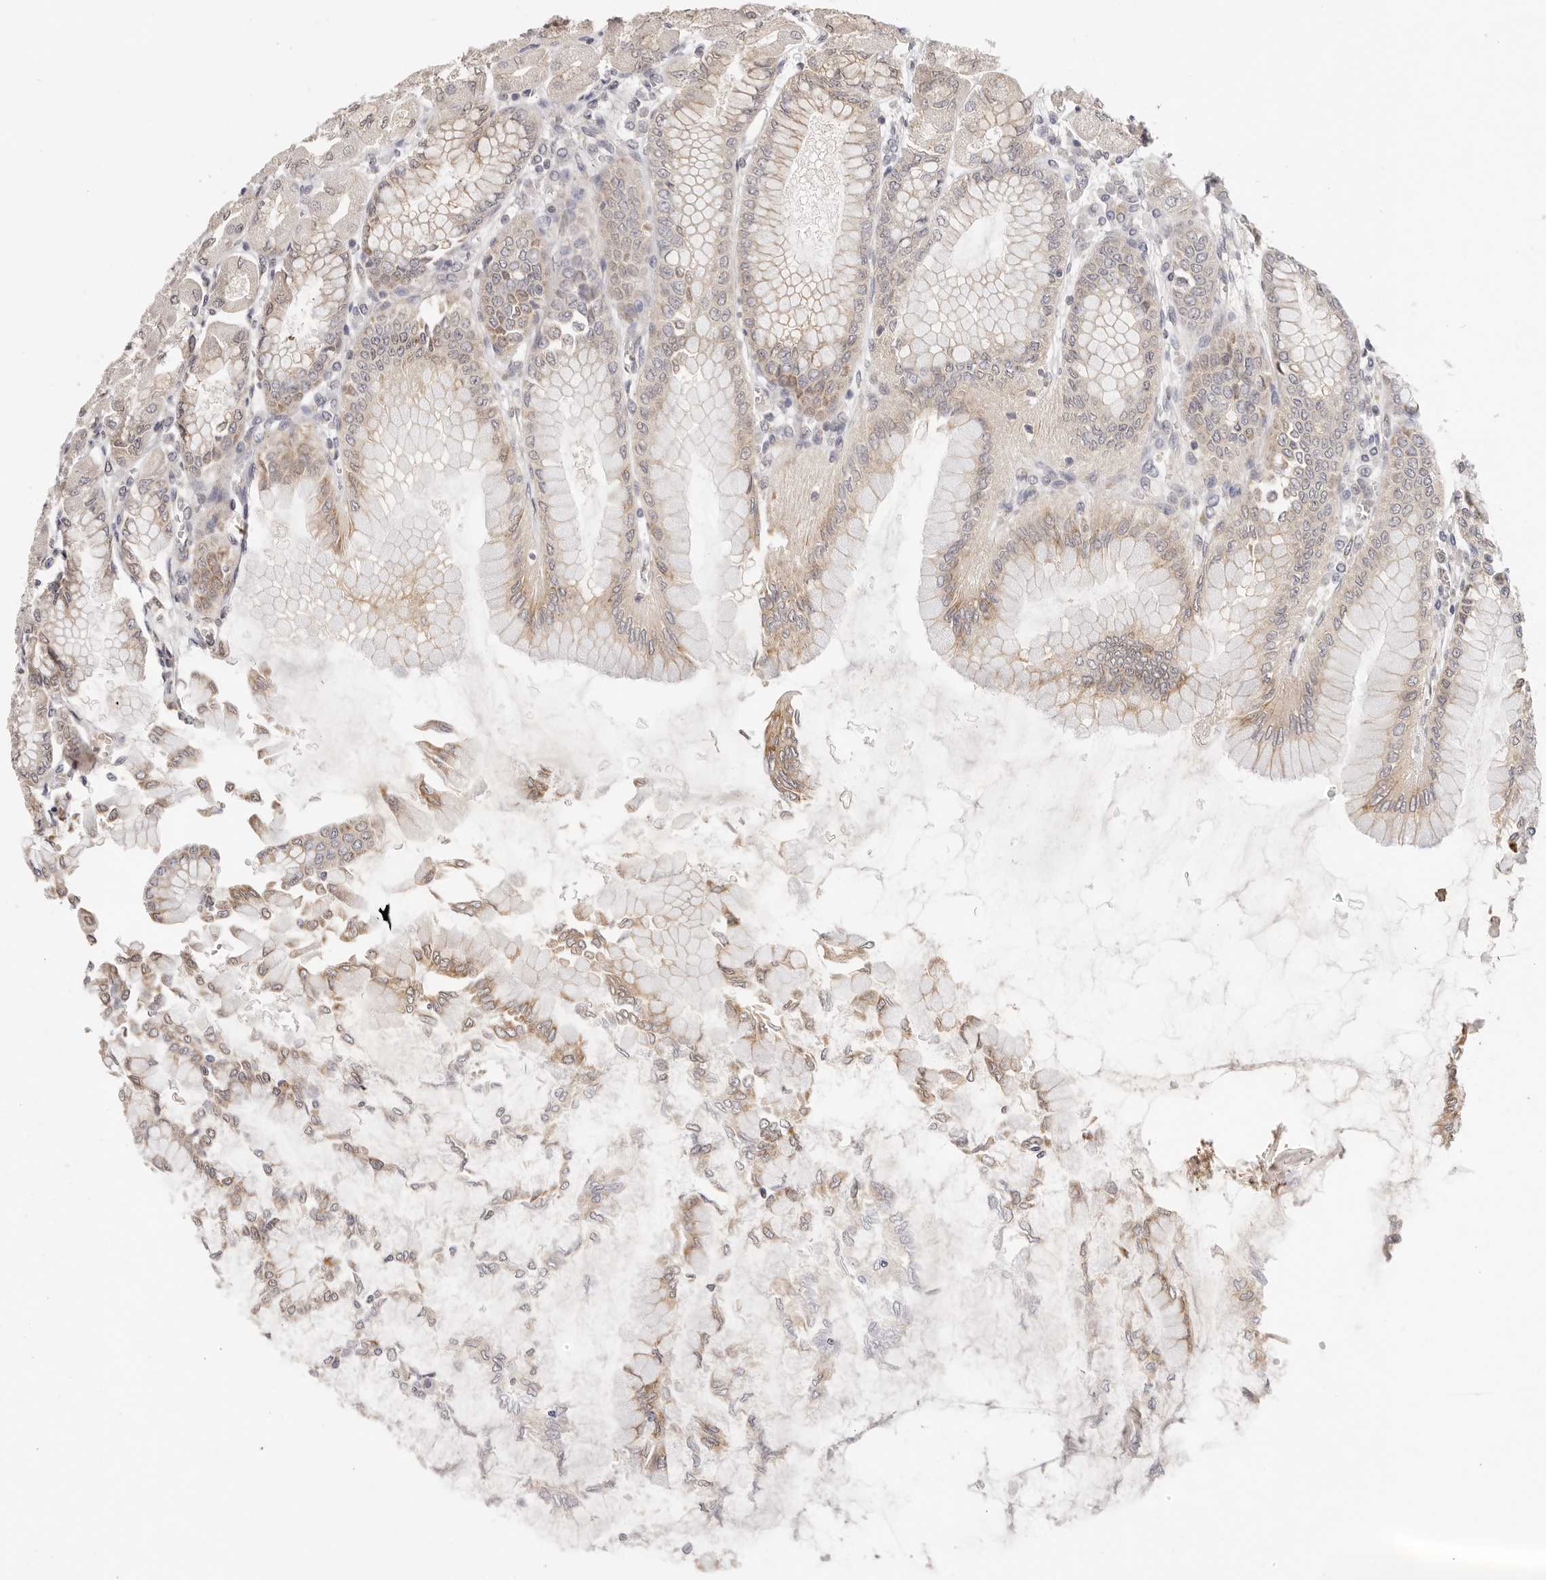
{"staining": {"intensity": "weak", "quantity": ">75%", "location": "cytoplasmic/membranous"}, "tissue": "stomach", "cell_type": "Glandular cells", "image_type": "normal", "snomed": [{"axis": "morphology", "description": "Normal tissue, NOS"}, {"axis": "topography", "description": "Stomach, upper"}], "caption": "A photomicrograph of stomach stained for a protein demonstrates weak cytoplasmic/membranous brown staining in glandular cells. Immunohistochemistry (ihc) stains the protein of interest in brown and the nuclei are stained blue.", "gene": "GGPS1", "patient": {"sex": "female", "age": 56}}